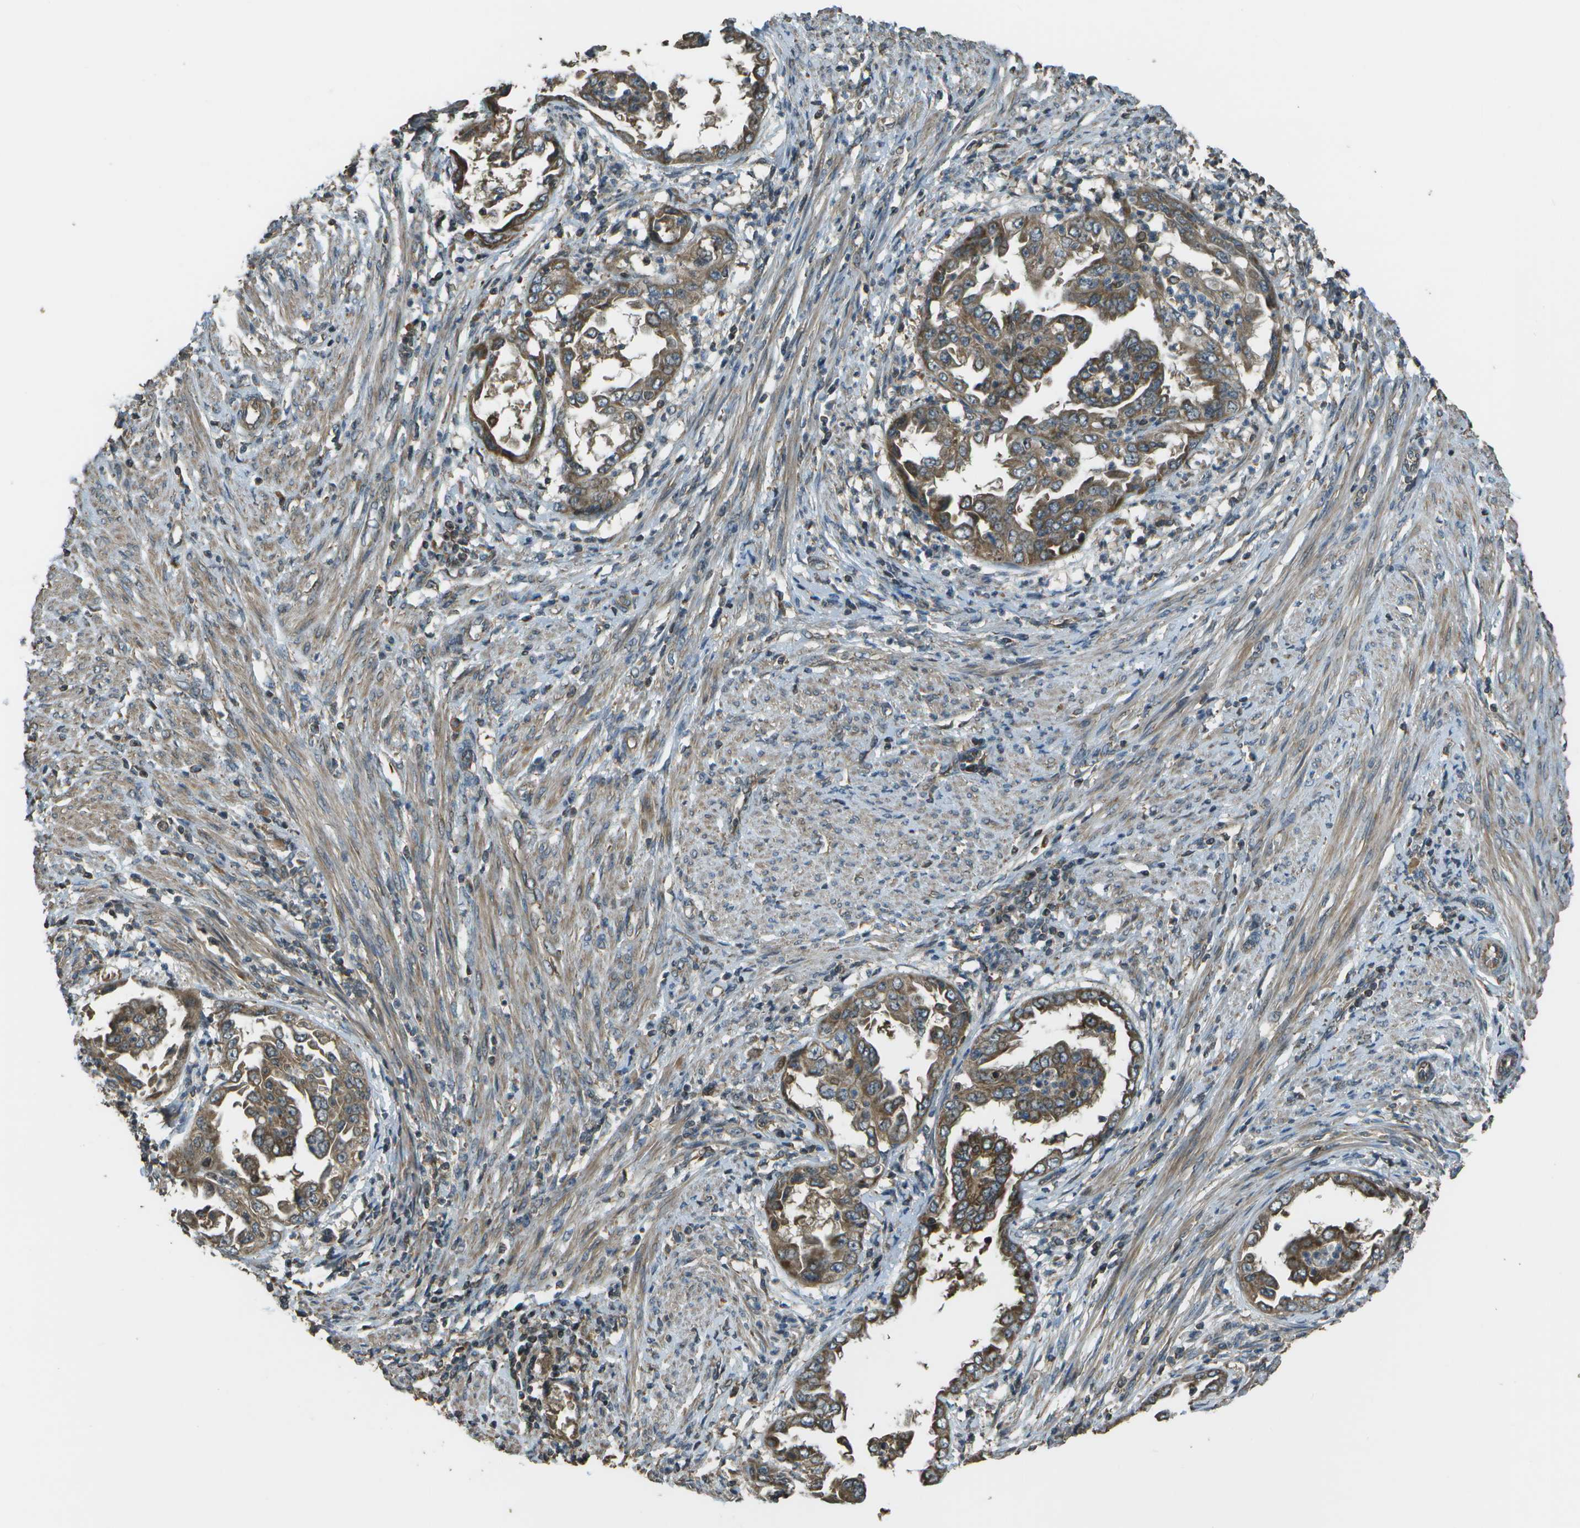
{"staining": {"intensity": "moderate", "quantity": ">75%", "location": "cytoplasmic/membranous"}, "tissue": "endometrial cancer", "cell_type": "Tumor cells", "image_type": "cancer", "snomed": [{"axis": "morphology", "description": "Adenocarcinoma, NOS"}, {"axis": "topography", "description": "Endometrium"}], "caption": "Endometrial cancer (adenocarcinoma) was stained to show a protein in brown. There is medium levels of moderate cytoplasmic/membranous expression in about >75% of tumor cells. (Stains: DAB in brown, nuclei in blue, Microscopy: brightfield microscopy at high magnification).", "gene": "PLPBP", "patient": {"sex": "female", "age": 85}}